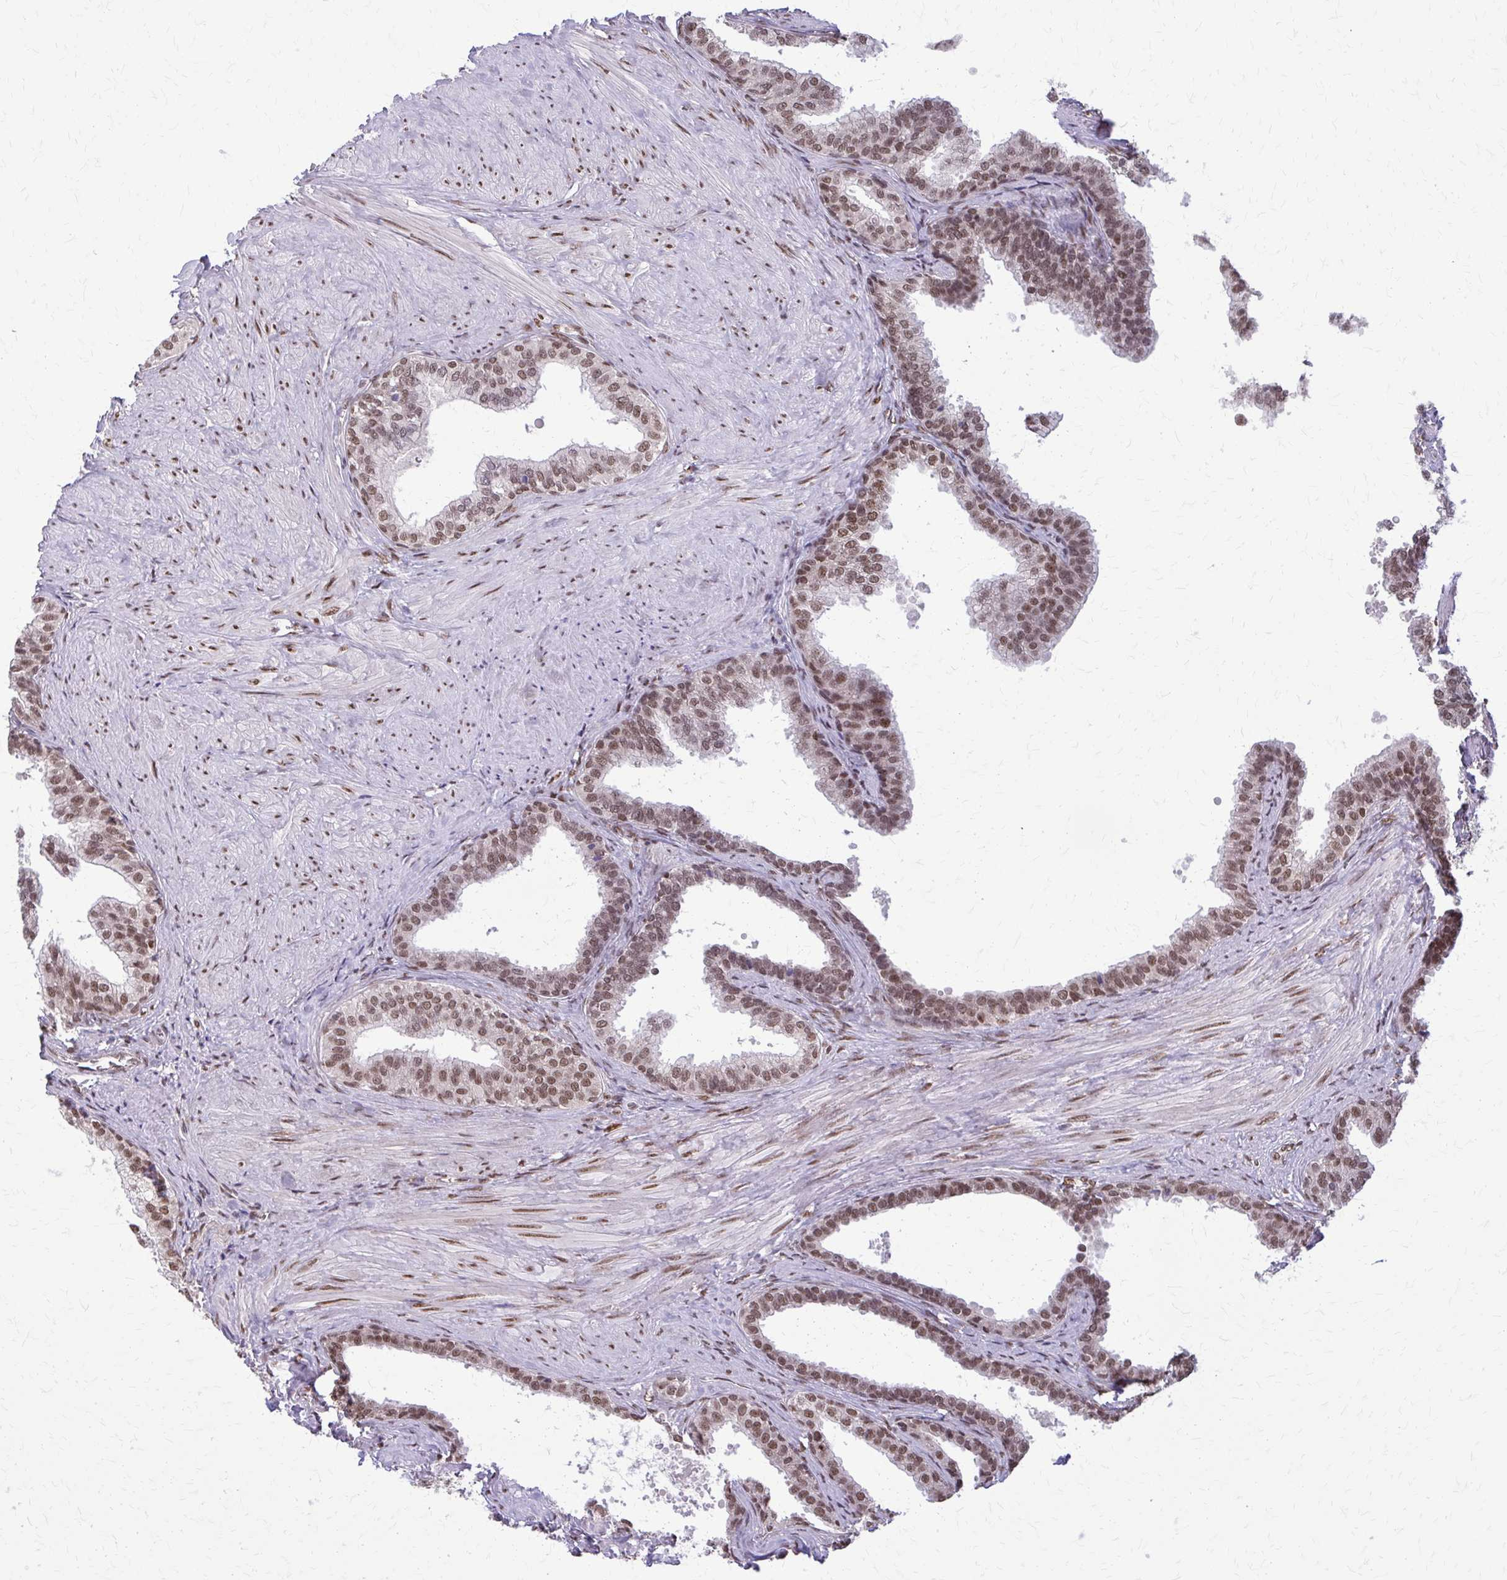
{"staining": {"intensity": "strong", "quantity": ">75%", "location": "nuclear"}, "tissue": "prostate", "cell_type": "Glandular cells", "image_type": "normal", "snomed": [{"axis": "morphology", "description": "Normal tissue, NOS"}, {"axis": "topography", "description": "Prostate"}, {"axis": "topography", "description": "Peripheral nerve tissue"}], "caption": "Immunohistochemistry of benign prostate reveals high levels of strong nuclear staining in about >75% of glandular cells.", "gene": "TTF1", "patient": {"sex": "male", "age": 55}}